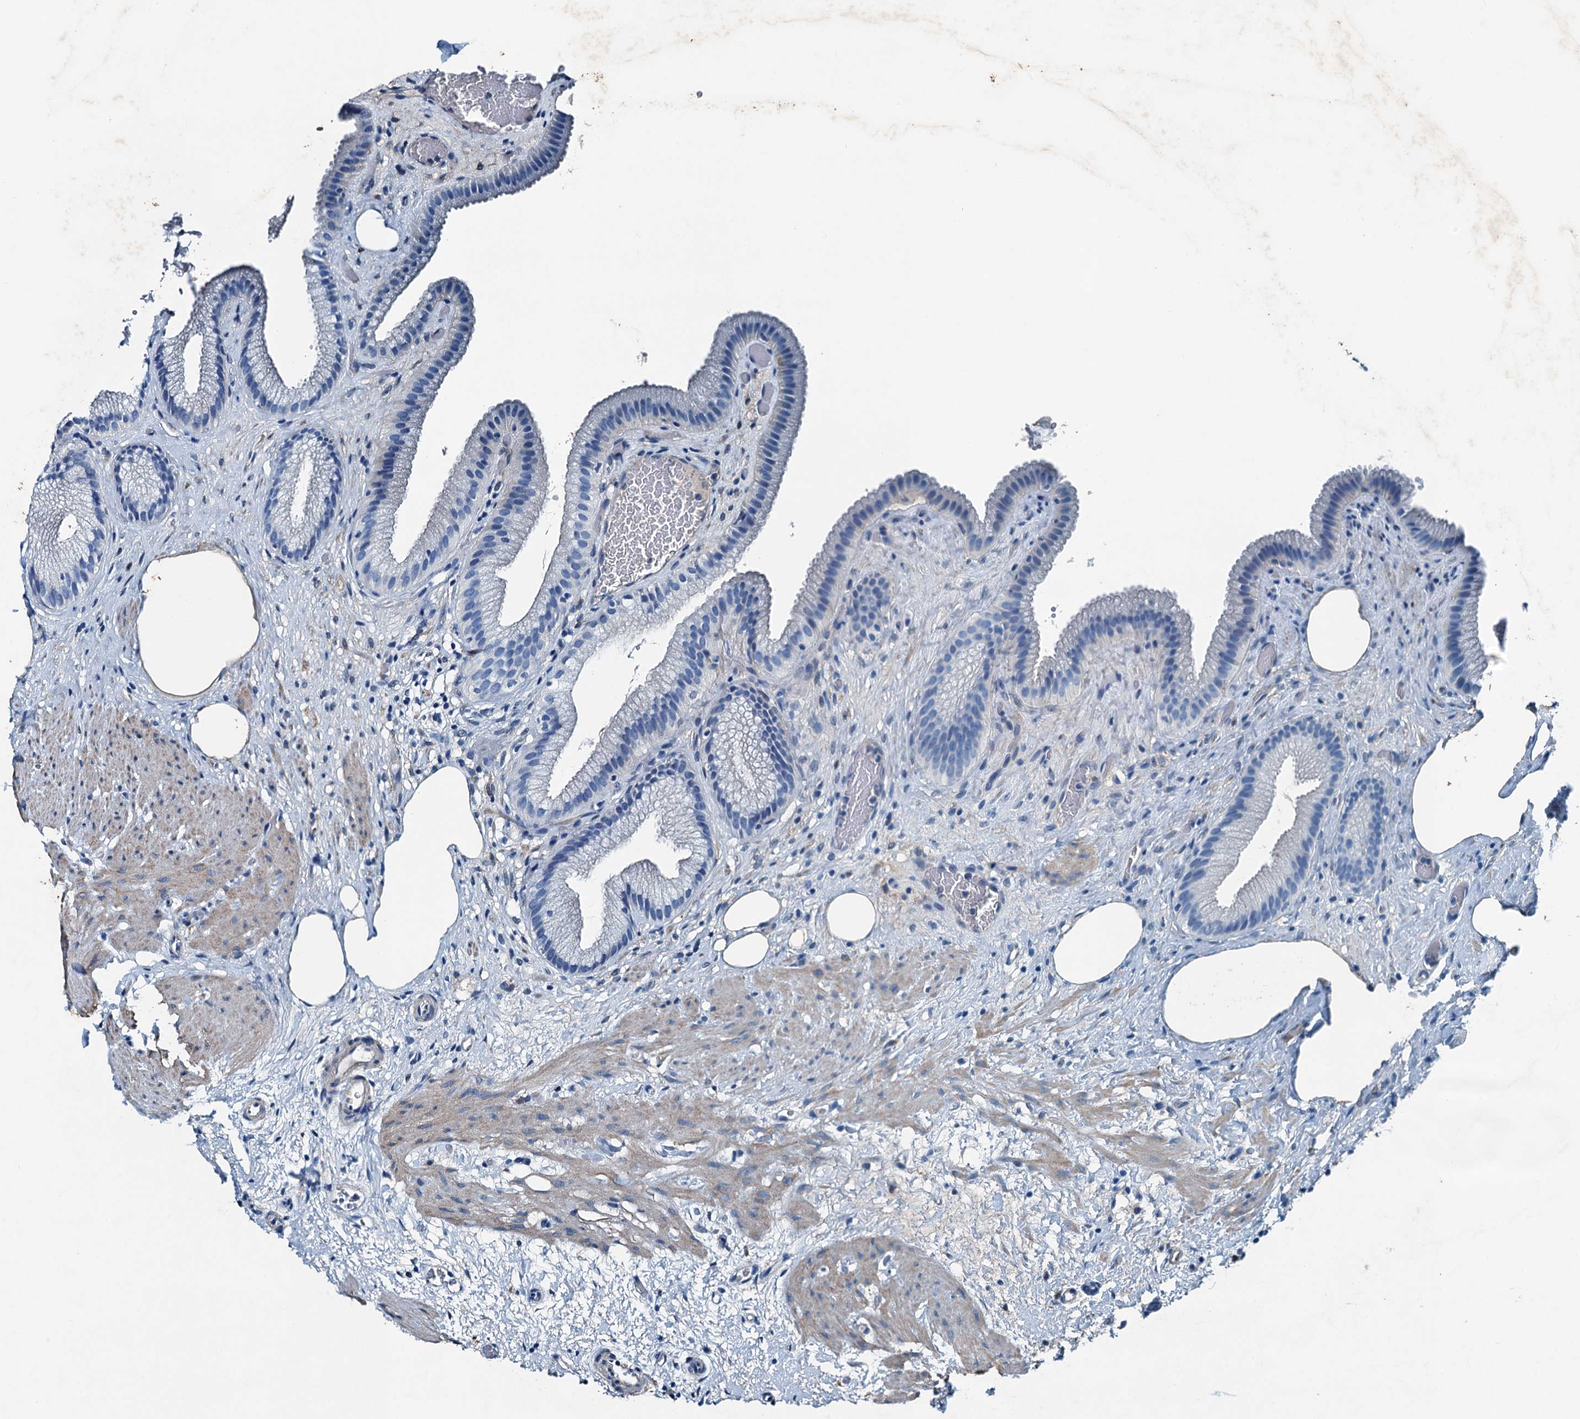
{"staining": {"intensity": "negative", "quantity": "none", "location": "none"}, "tissue": "gallbladder", "cell_type": "Glandular cells", "image_type": "normal", "snomed": [{"axis": "morphology", "description": "Normal tissue, NOS"}, {"axis": "morphology", "description": "Inflammation, NOS"}, {"axis": "topography", "description": "Gallbladder"}], "caption": "Immunohistochemistry photomicrograph of benign human gallbladder stained for a protein (brown), which reveals no positivity in glandular cells. Brightfield microscopy of IHC stained with DAB (brown) and hematoxylin (blue), captured at high magnification.", "gene": "RAB3IL1", "patient": {"sex": "male", "age": 51}}